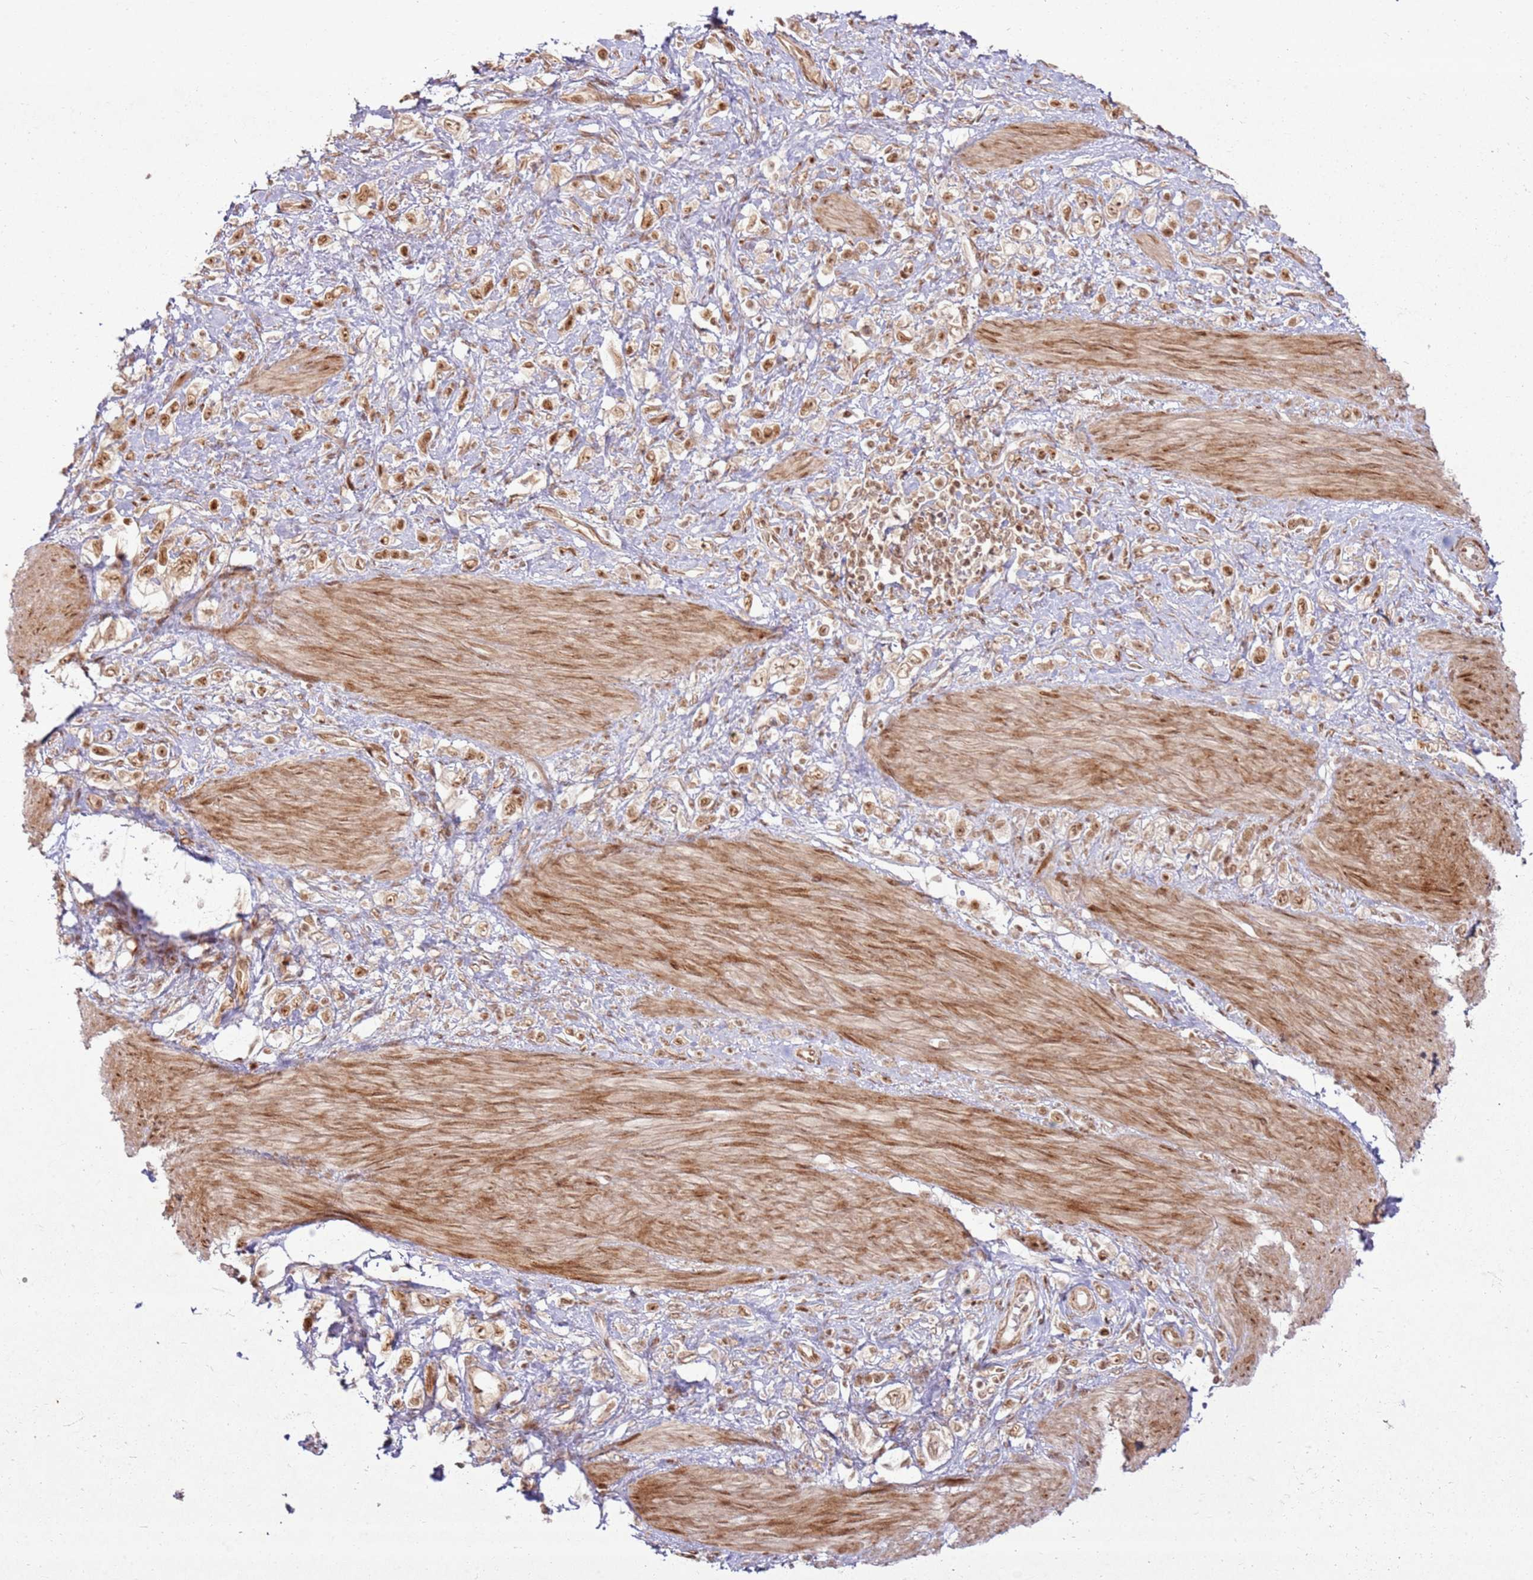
{"staining": {"intensity": "moderate", "quantity": ">75%", "location": "cytoplasmic/membranous,nuclear"}, "tissue": "stomach cancer", "cell_type": "Tumor cells", "image_type": "cancer", "snomed": [{"axis": "morphology", "description": "Adenocarcinoma, NOS"}, {"axis": "topography", "description": "Stomach"}], "caption": "DAB immunohistochemical staining of human stomach cancer exhibits moderate cytoplasmic/membranous and nuclear protein staining in about >75% of tumor cells. Nuclei are stained in blue.", "gene": "KLHL36", "patient": {"sex": "female", "age": 65}}